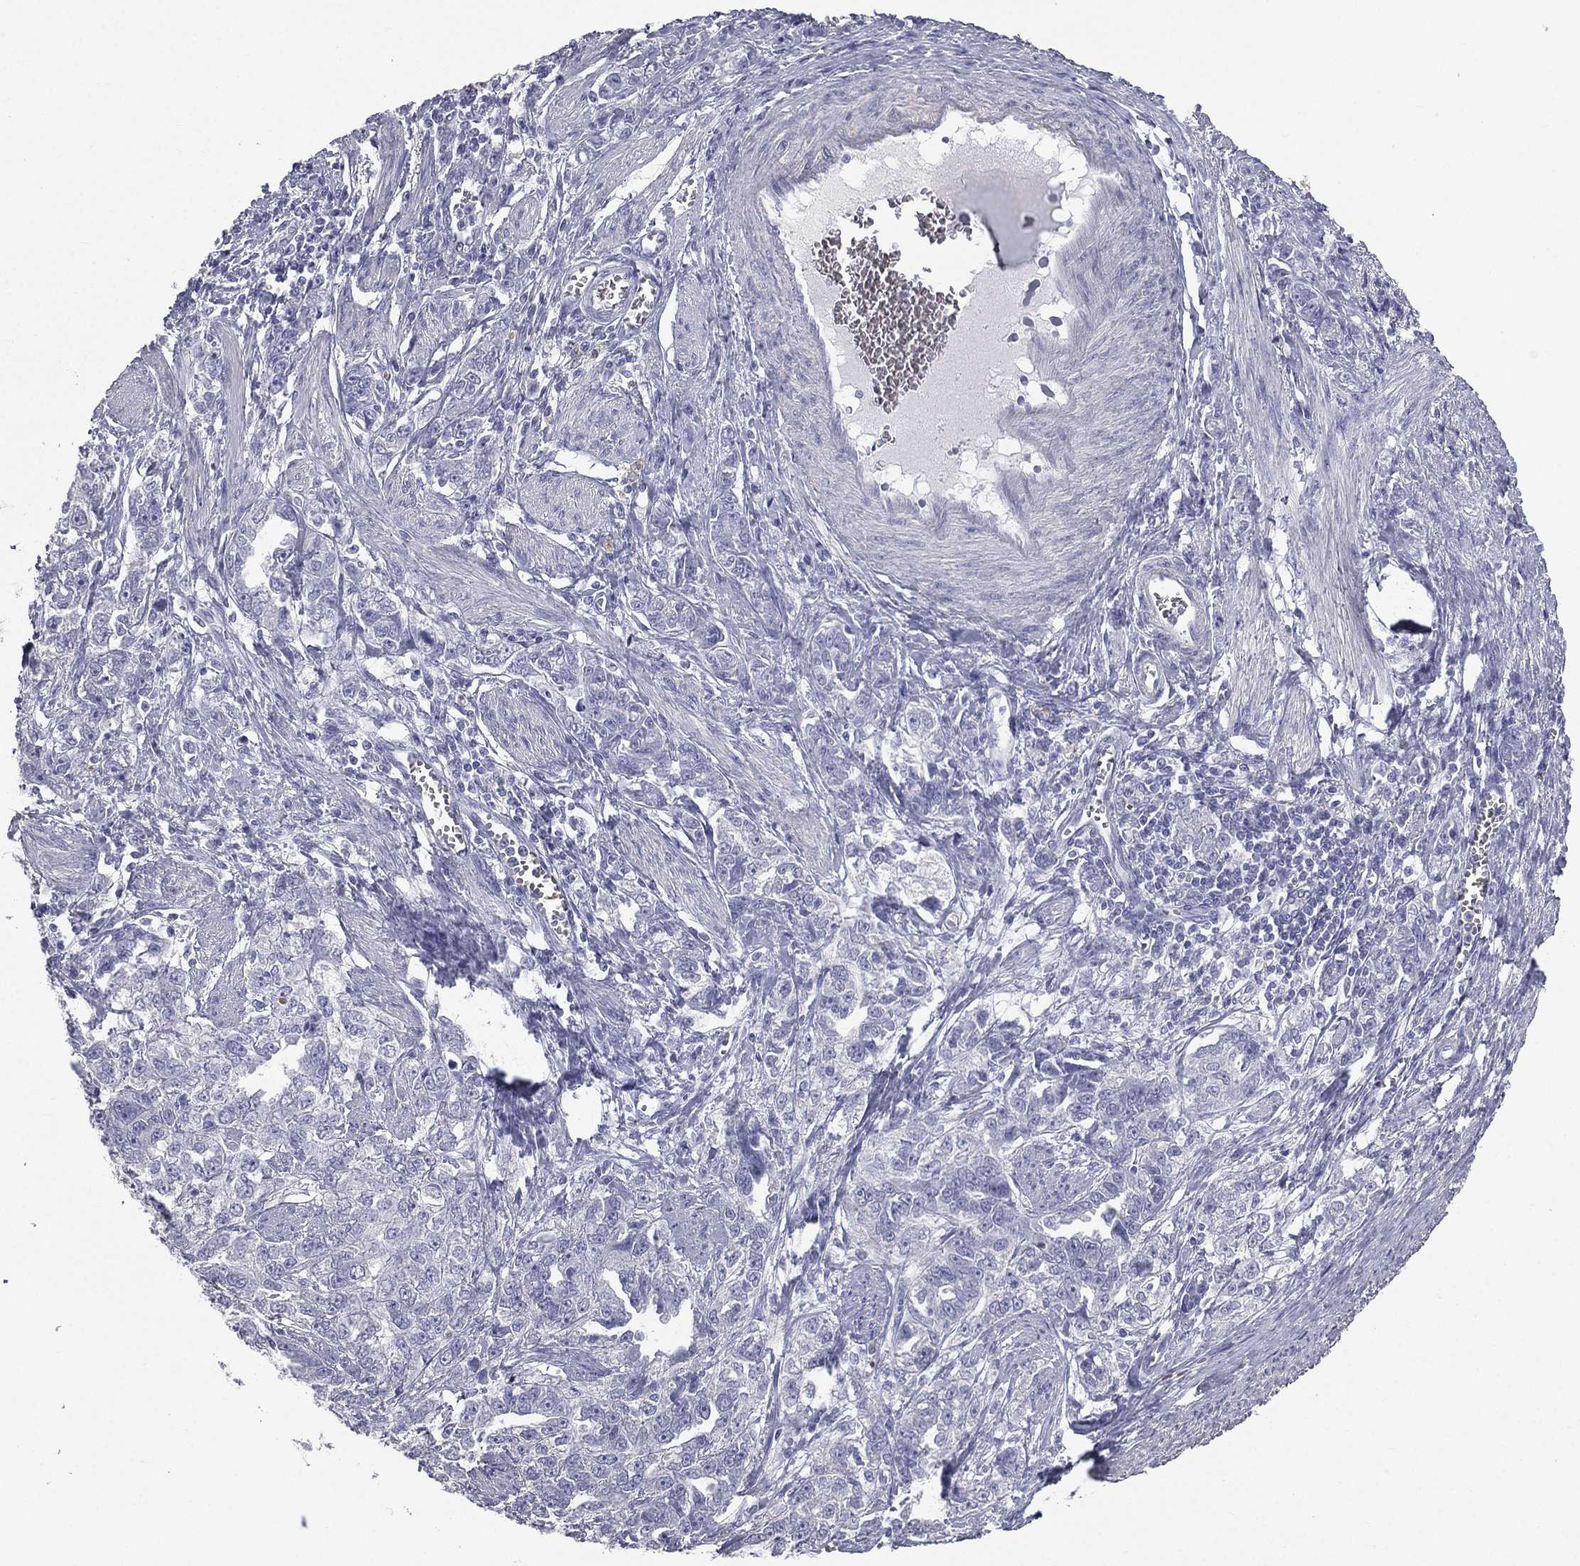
{"staining": {"intensity": "negative", "quantity": "none", "location": "none"}, "tissue": "ovarian cancer", "cell_type": "Tumor cells", "image_type": "cancer", "snomed": [{"axis": "morphology", "description": "Cystadenocarcinoma, serous, NOS"}, {"axis": "topography", "description": "Ovary"}], "caption": "Tumor cells are negative for brown protein staining in ovarian cancer.", "gene": "ESX1", "patient": {"sex": "female", "age": 51}}